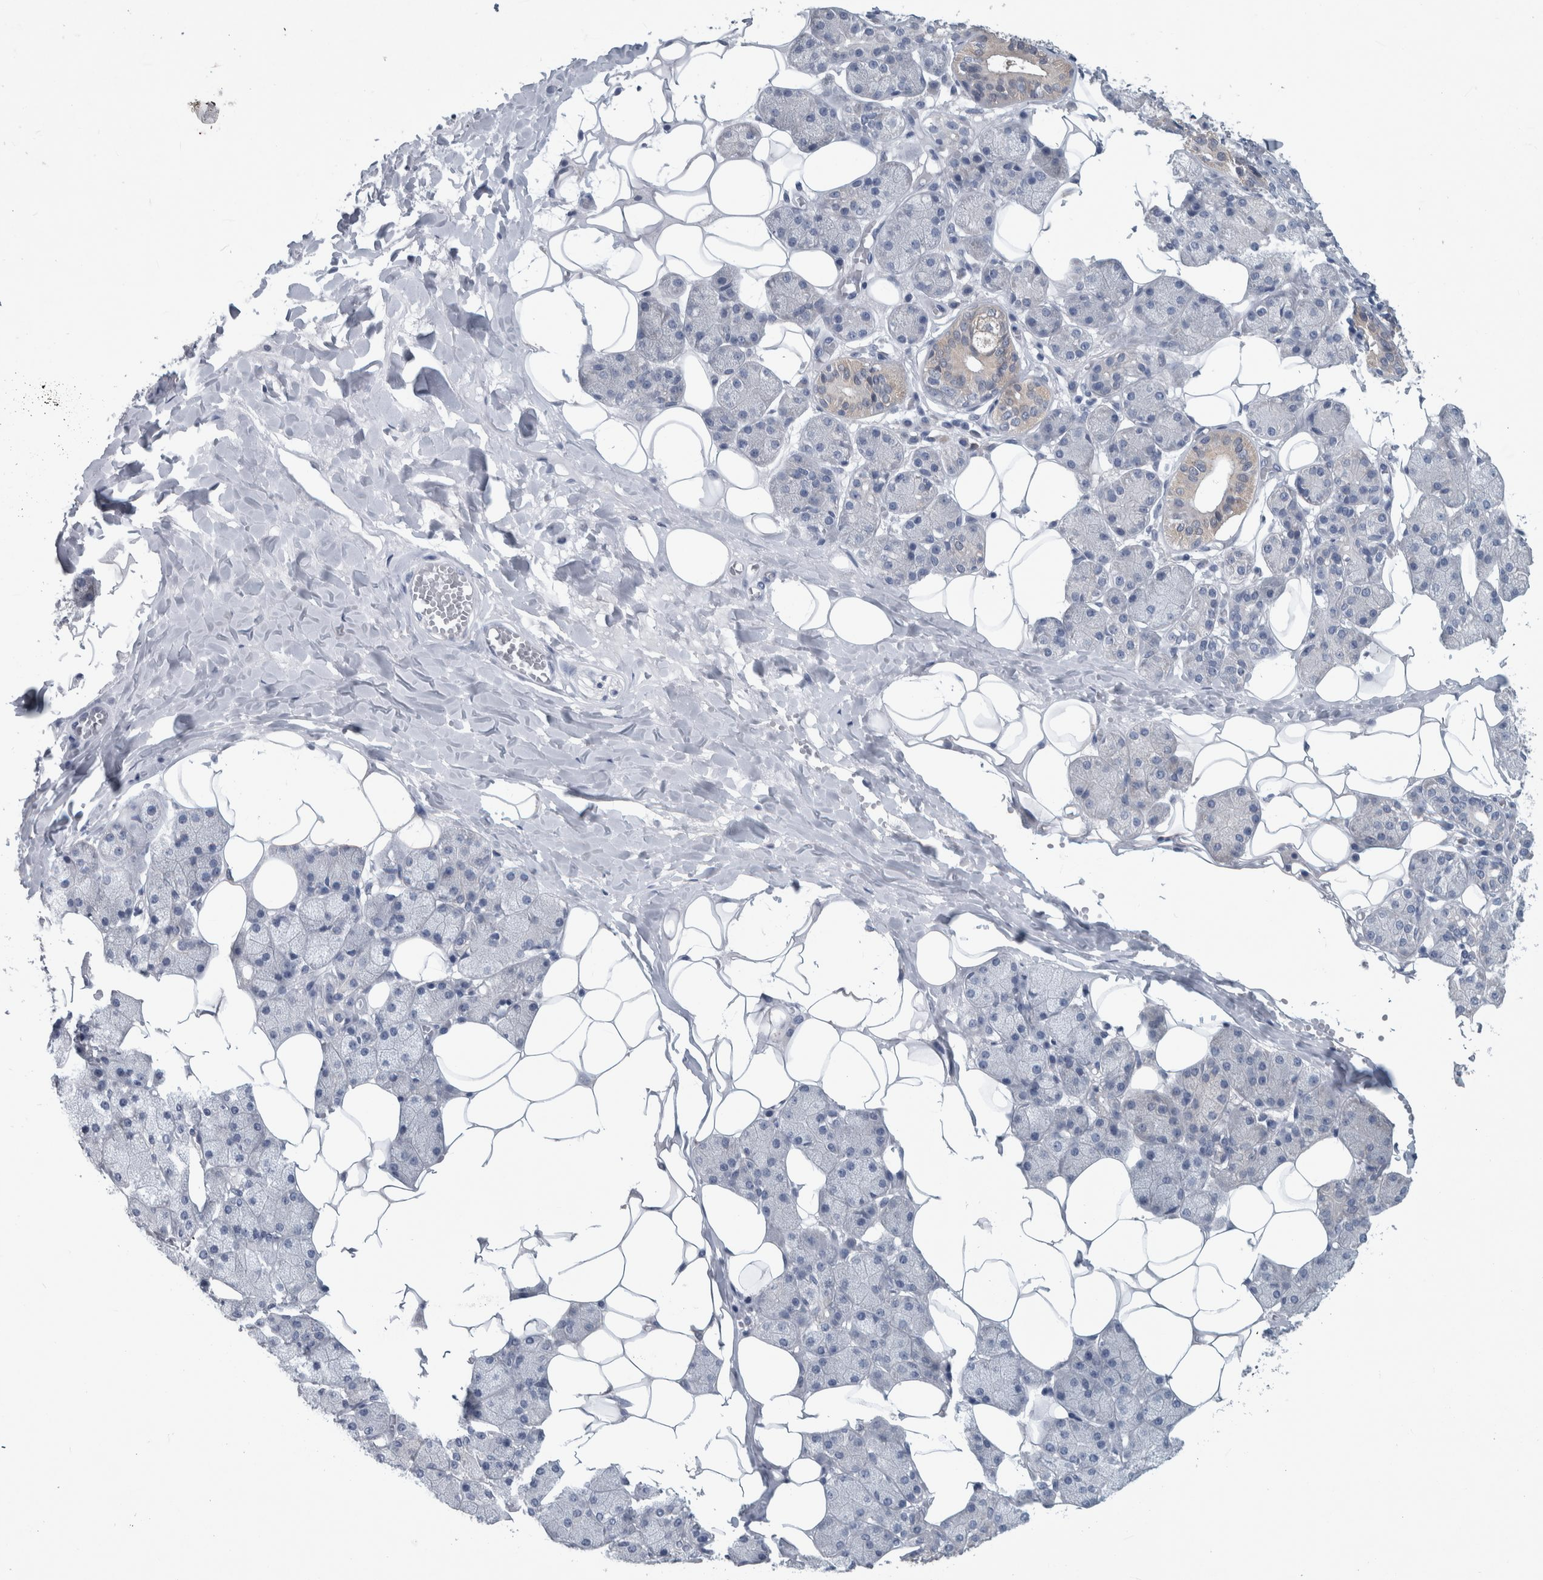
{"staining": {"intensity": "weak", "quantity": "<25%", "location": "cytoplasmic/membranous"}, "tissue": "salivary gland", "cell_type": "Glandular cells", "image_type": "normal", "snomed": [{"axis": "morphology", "description": "Normal tissue, NOS"}, {"axis": "topography", "description": "Salivary gland"}], "caption": "IHC photomicrograph of benign human salivary gland stained for a protein (brown), which exhibits no expression in glandular cells.", "gene": "FAM83H", "patient": {"sex": "female", "age": 33}}